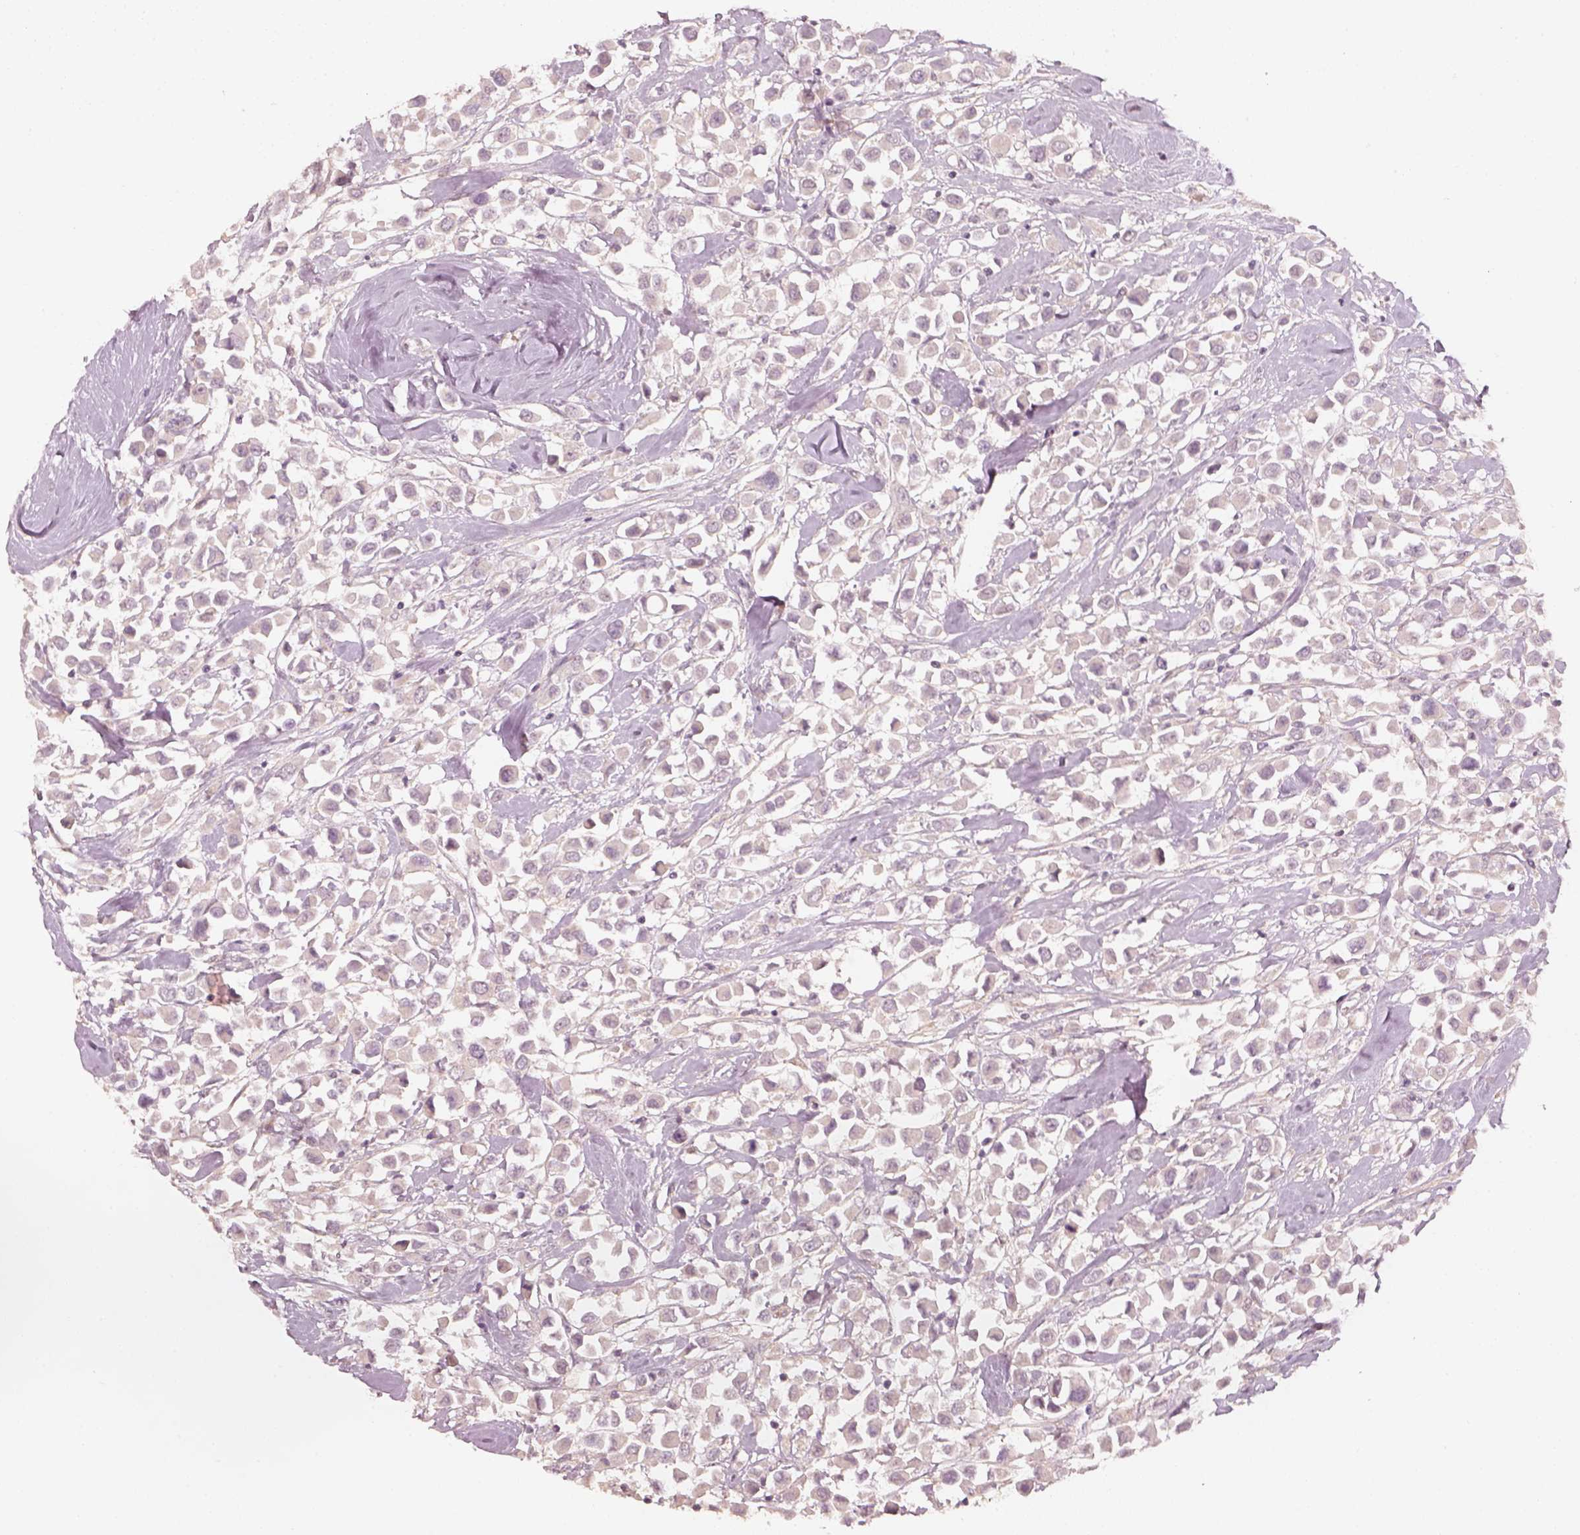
{"staining": {"intensity": "weak", "quantity": ">75%", "location": "cytoplasmic/membranous"}, "tissue": "breast cancer", "cell_type": "Tumor cells", "image_type": "cancer", "snomed": [{"axis": "morphology", "description": "Duct carcinoma"}, {"axis": "topography", "description": "Breast"}], "caption": "A micrograph of human infiltrating ductal carcinoma (breast) stained for a protein displays weak cytoplasmic/membranous brown staining in tumor cells.", "gene": "LAMC2", "patient": {"sex": "female", "age": 61}}